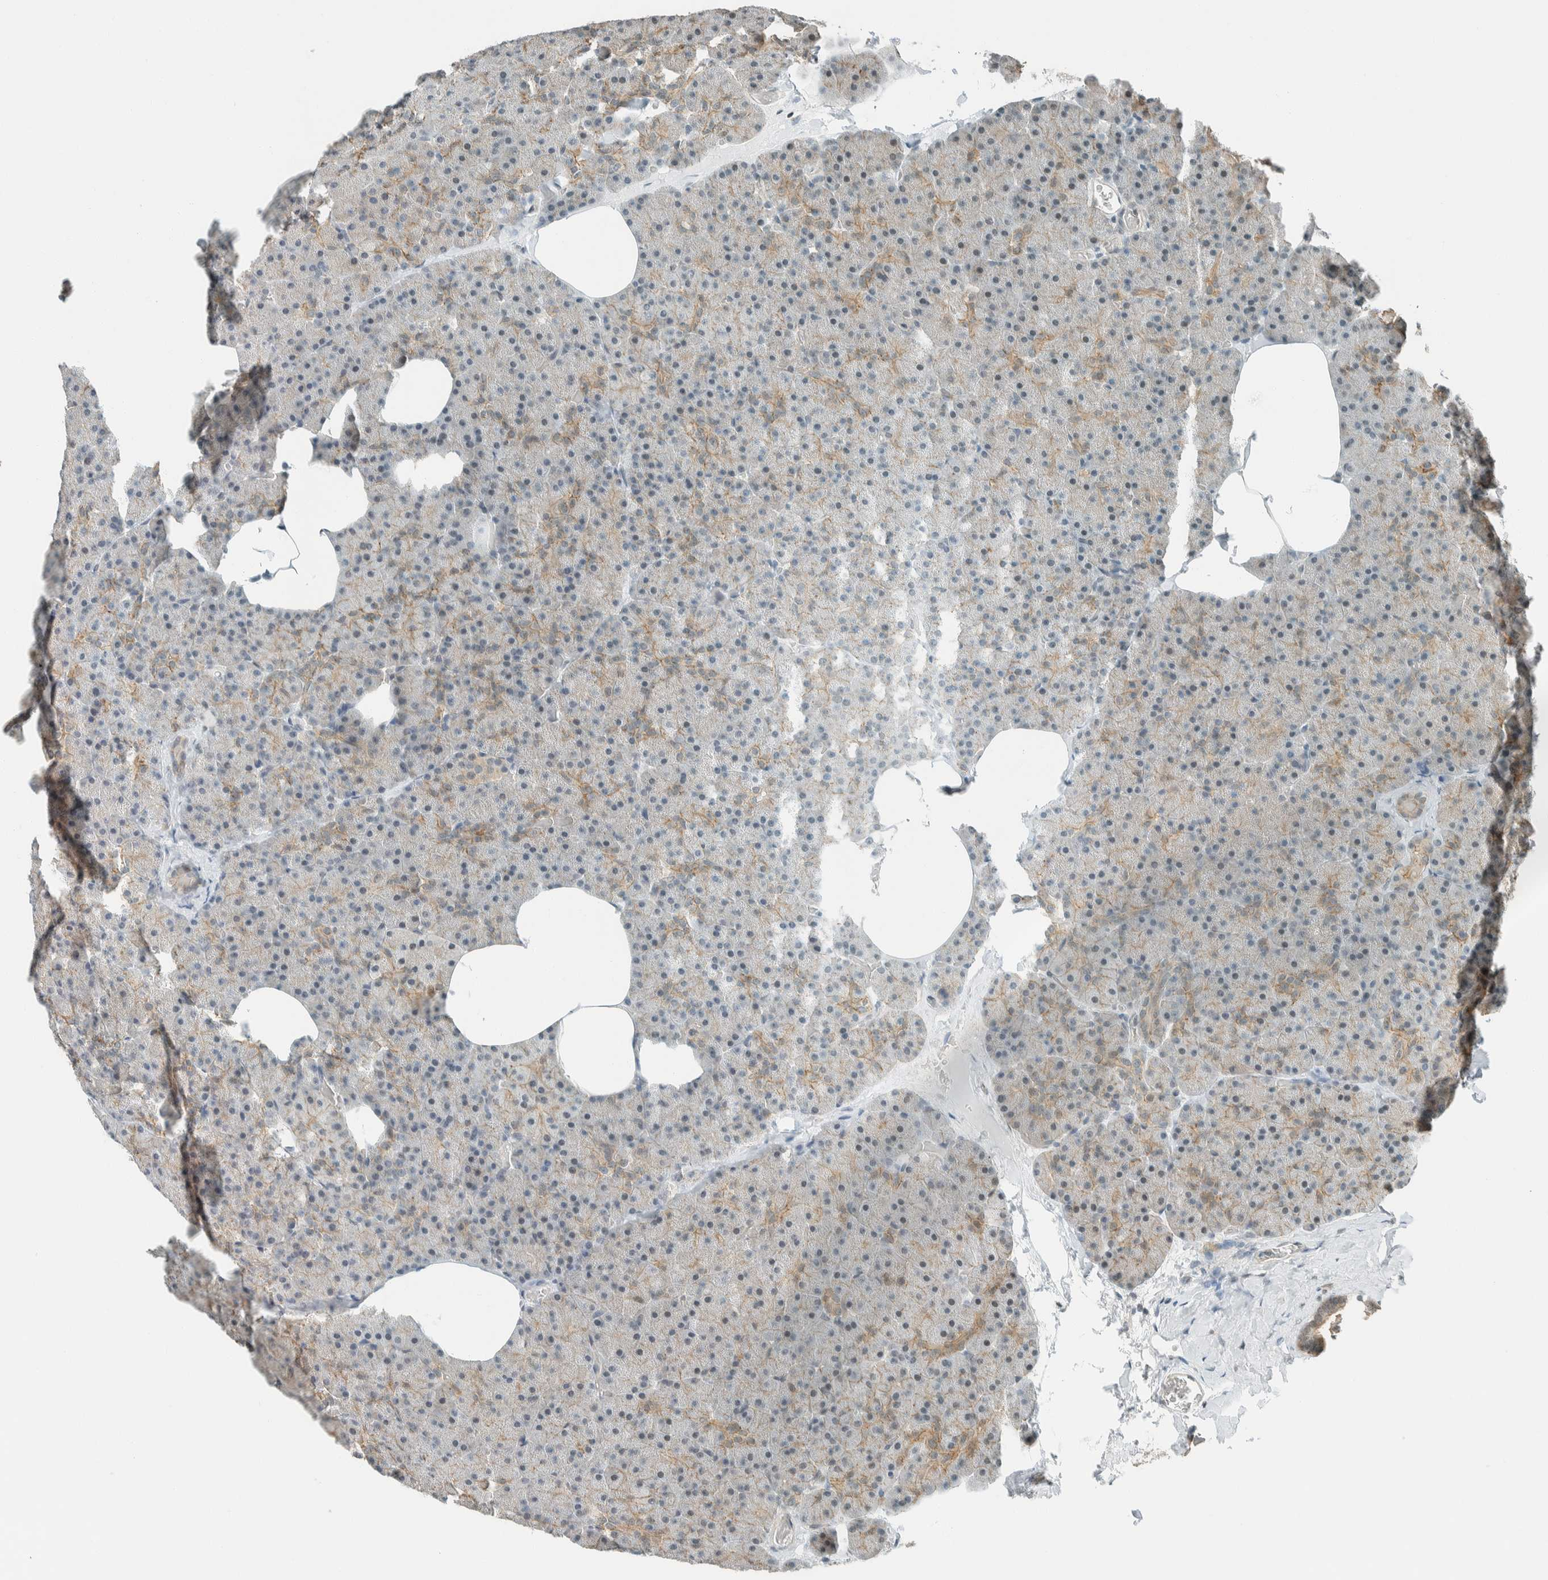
{"staining": {"intensity": "moderate", "quantity": "<25%", "location": "cytoplasmic/membranous"}, "tissue": "pancreas", "cell_type": "Exocrine glandular cells", "image_type": "normal", "snomed": [{"axis": "morphology", "description": "Normal tissue, NOS"}, {"axis": "morphology", "description": "Carcinoid, malignant, NOS"}, {"axis": "topography", "description": "Pancreas"}], "caption": "IHC image of unremarkable human pancreas stained for a protein (brown), which displays low levels of moderate cytoplasmic/membranous positivity in about <25% of exocrine glandular cells.", "gene": "NIBAN2", "patient": {"sex": "female", "age": 35}}